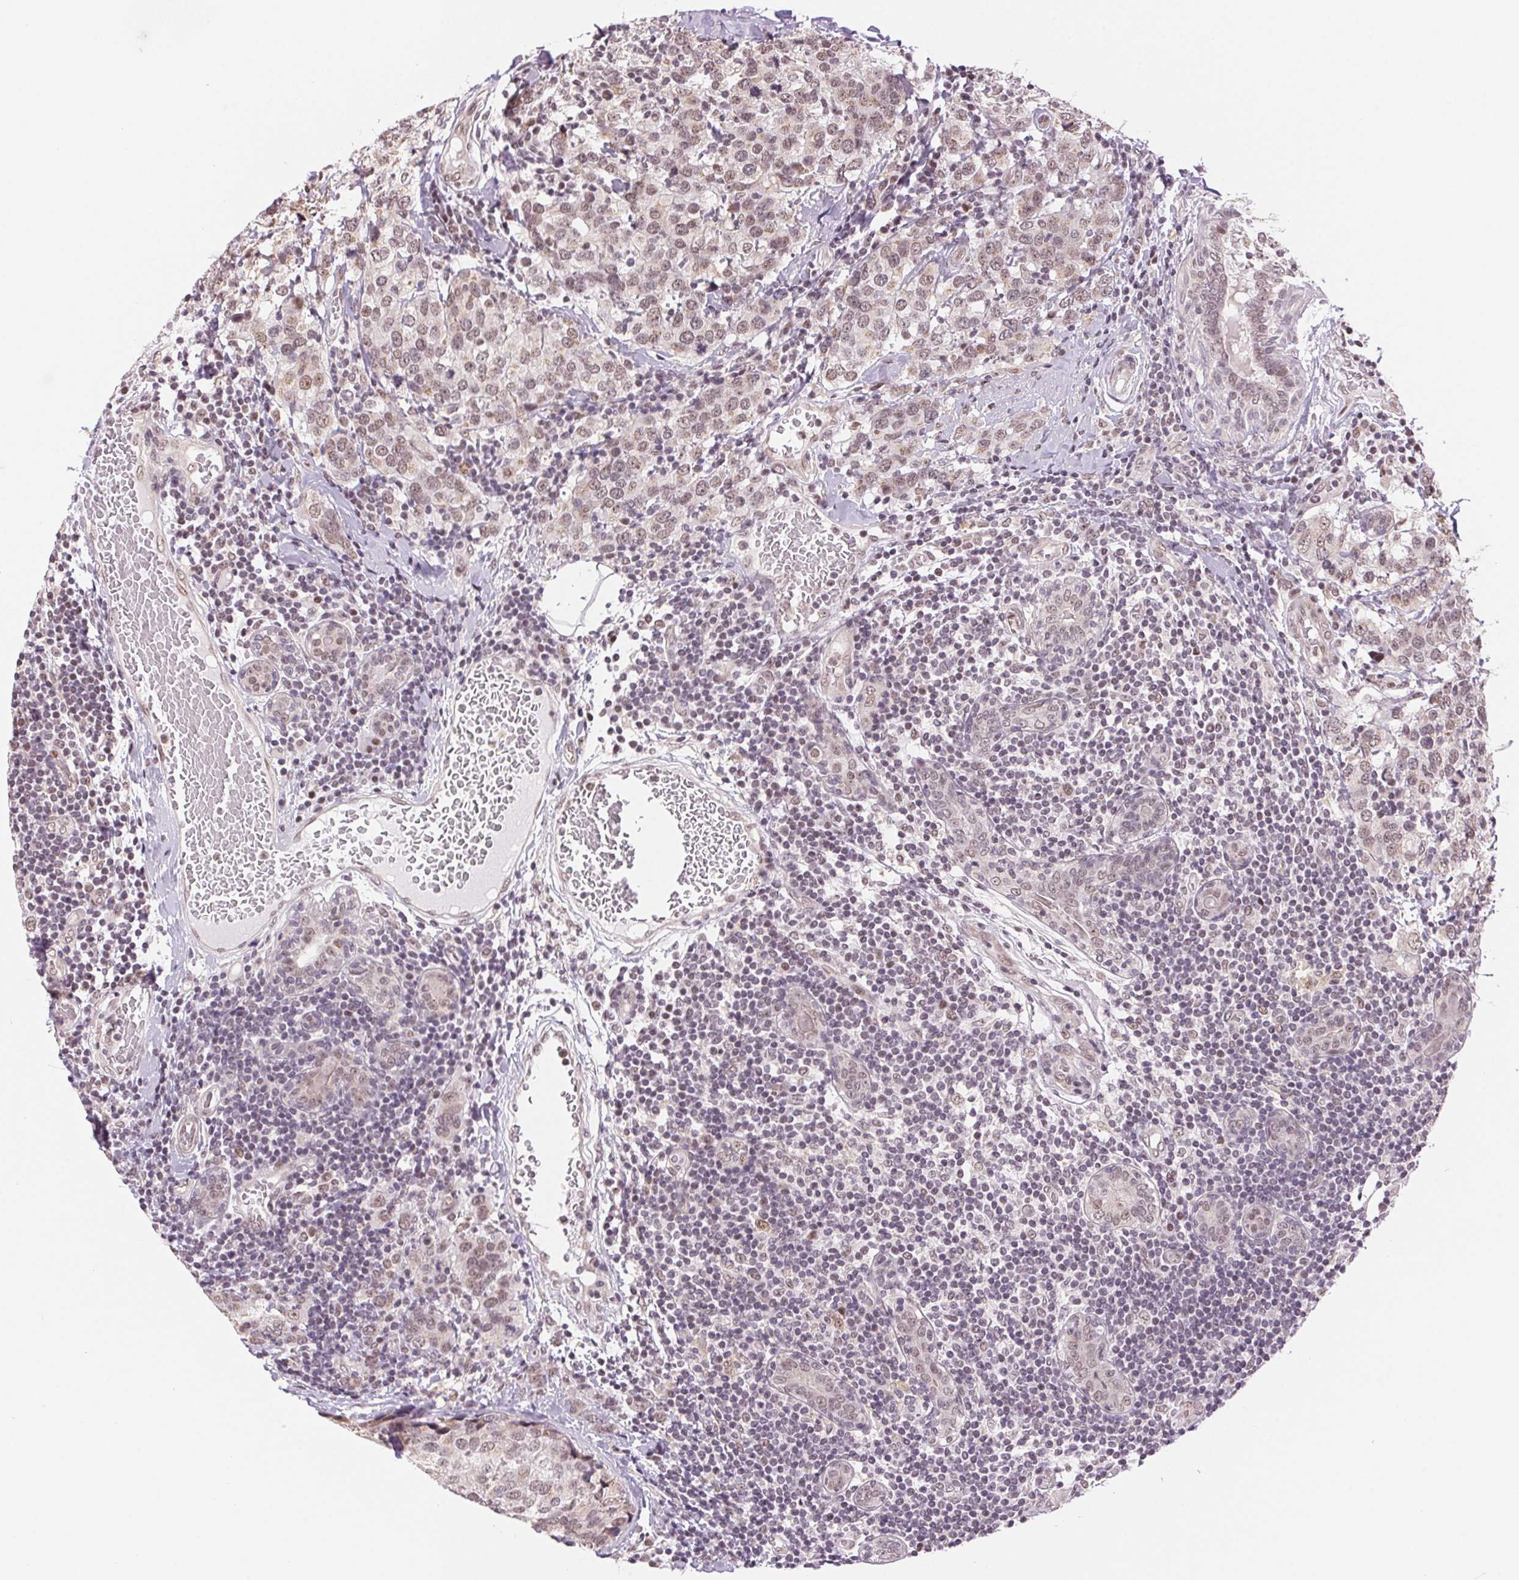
{"staining": {"intensity": "weak", "quantity": ">75%", "location": "nuclear"}, "tissue": "breast cancer", "cell_type": "Tumor cells", "image_type": "cancer", "snomed": [{"axis": "morphology", "description": "Lobular carcinoma"}, {"axis": "topography", "description": "Breast"}], "caption": "Human lobular carcinoma (breast) stained with a brown dye demonstrates weak nuclear positive positivity in approximately >75% of tumor cells.", "gene": "GRHL3", "patient": {"sex": "female", "age": 59}}